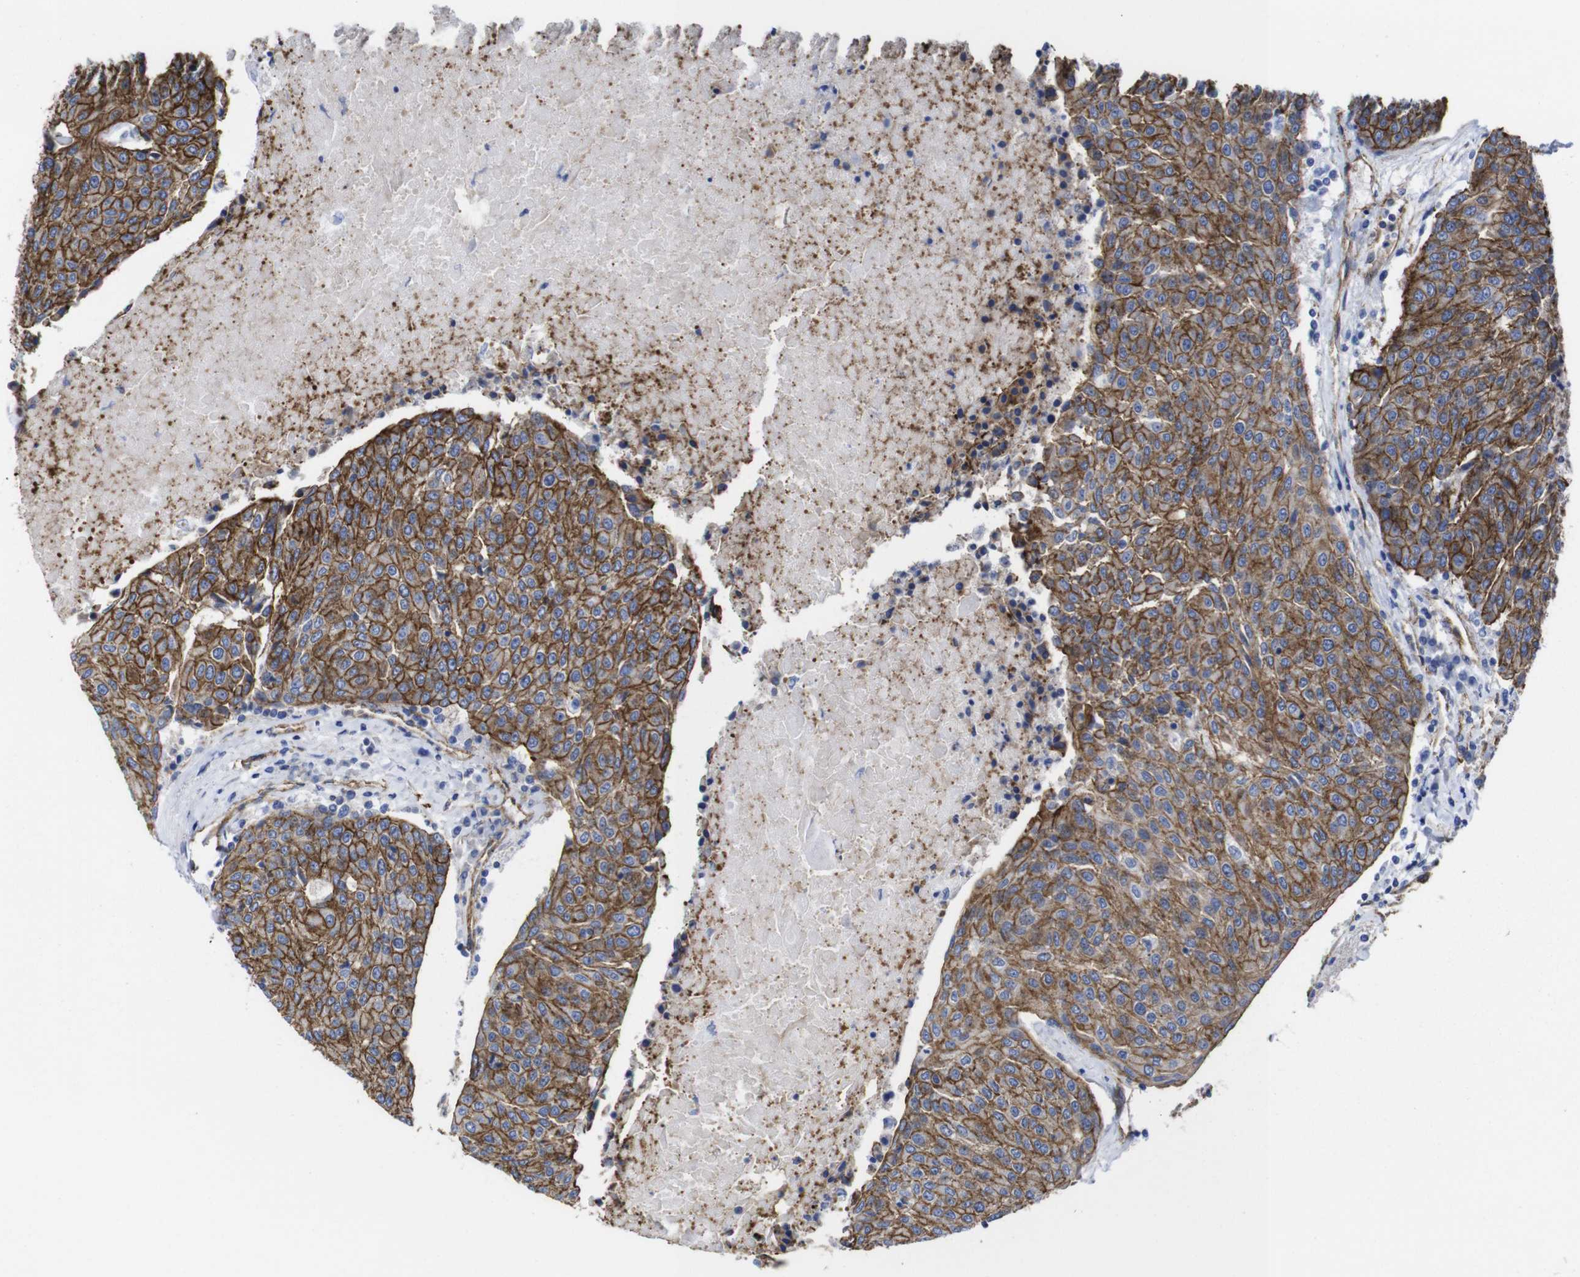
{"staining": {"intensity": "strong", "quantity": ">75%", "location": "cytoplasmic/membranous"}, "tissue": "urothelial cancer", "cell_type": "Tumor cells", "image_type": "cancer", "snomed": [{"axis": "morphology", "description": "Urothelial carcinoma, High grade"}, {"axis": "topography", "description": "Urinary bladder"}], "caption": "Protein analysis of urothelial cancer tissue reveals strong cytoplasmic/membranous positivity in approximately >75% of tumor cells.", "gene": "SPTBN1", "patient": {"sex": "female", "age": 85}}